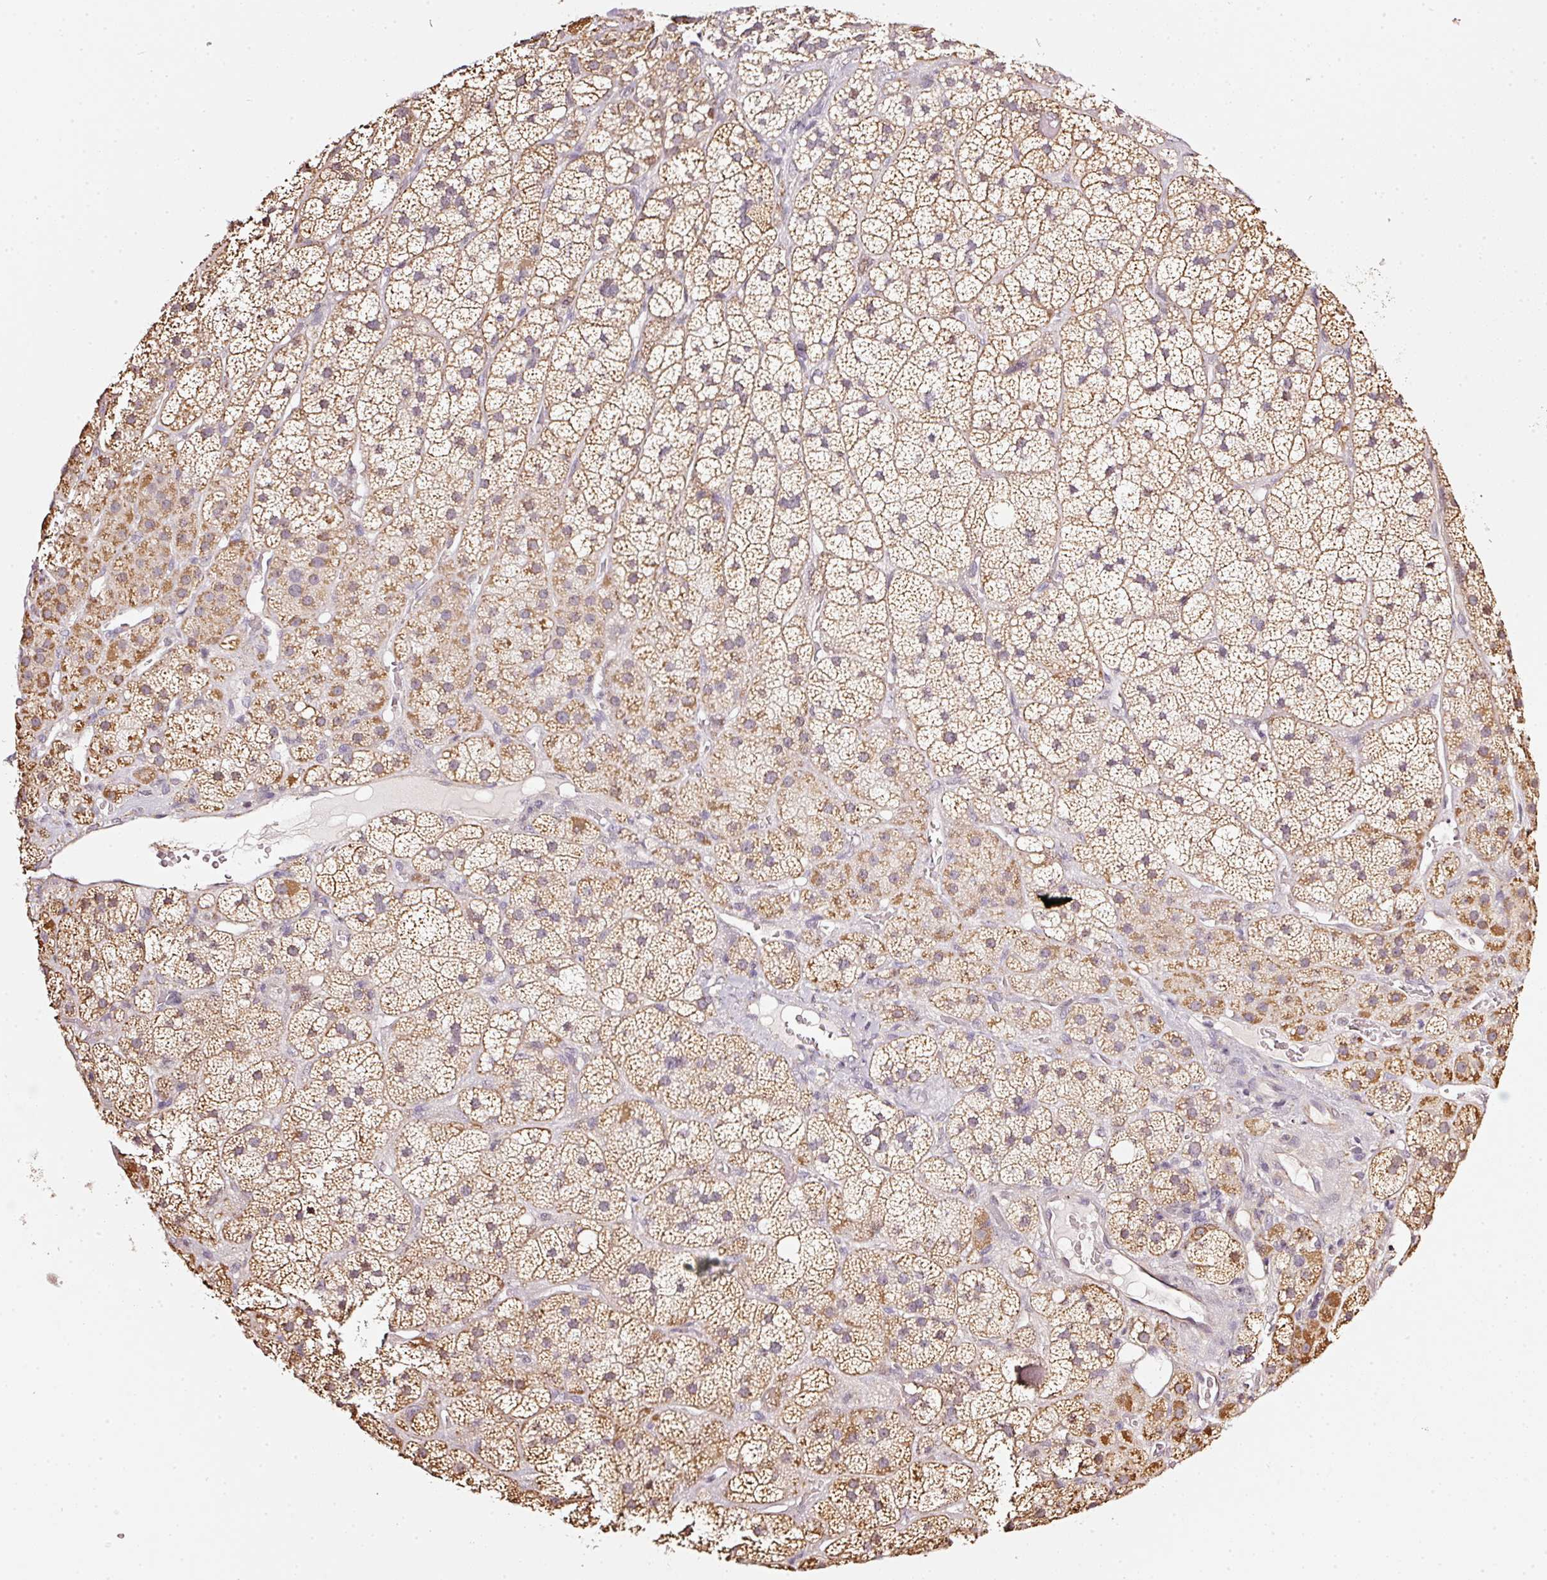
{"staining": {"intensity": "weak", "quantity": ">75%", "location": "cytoplasmic/membranous"}, "tissue": "adrenal gland", "cell_type": "Glandular cells", "image_type": "normal", "snomed": [{"axis": "morphology", "description": "Normal tissue, NOS"}, {"axis": "topography", "description": "Adrenal gland"}], "caption": "The micrograph displays immunohistochemical staining of benign adrenal gland. There is weak cytoplasmic/membranous staining is present in about >75% of glandular cells.", "gene": "RAB35", "patient": {"sex": "male", "age": 57}}